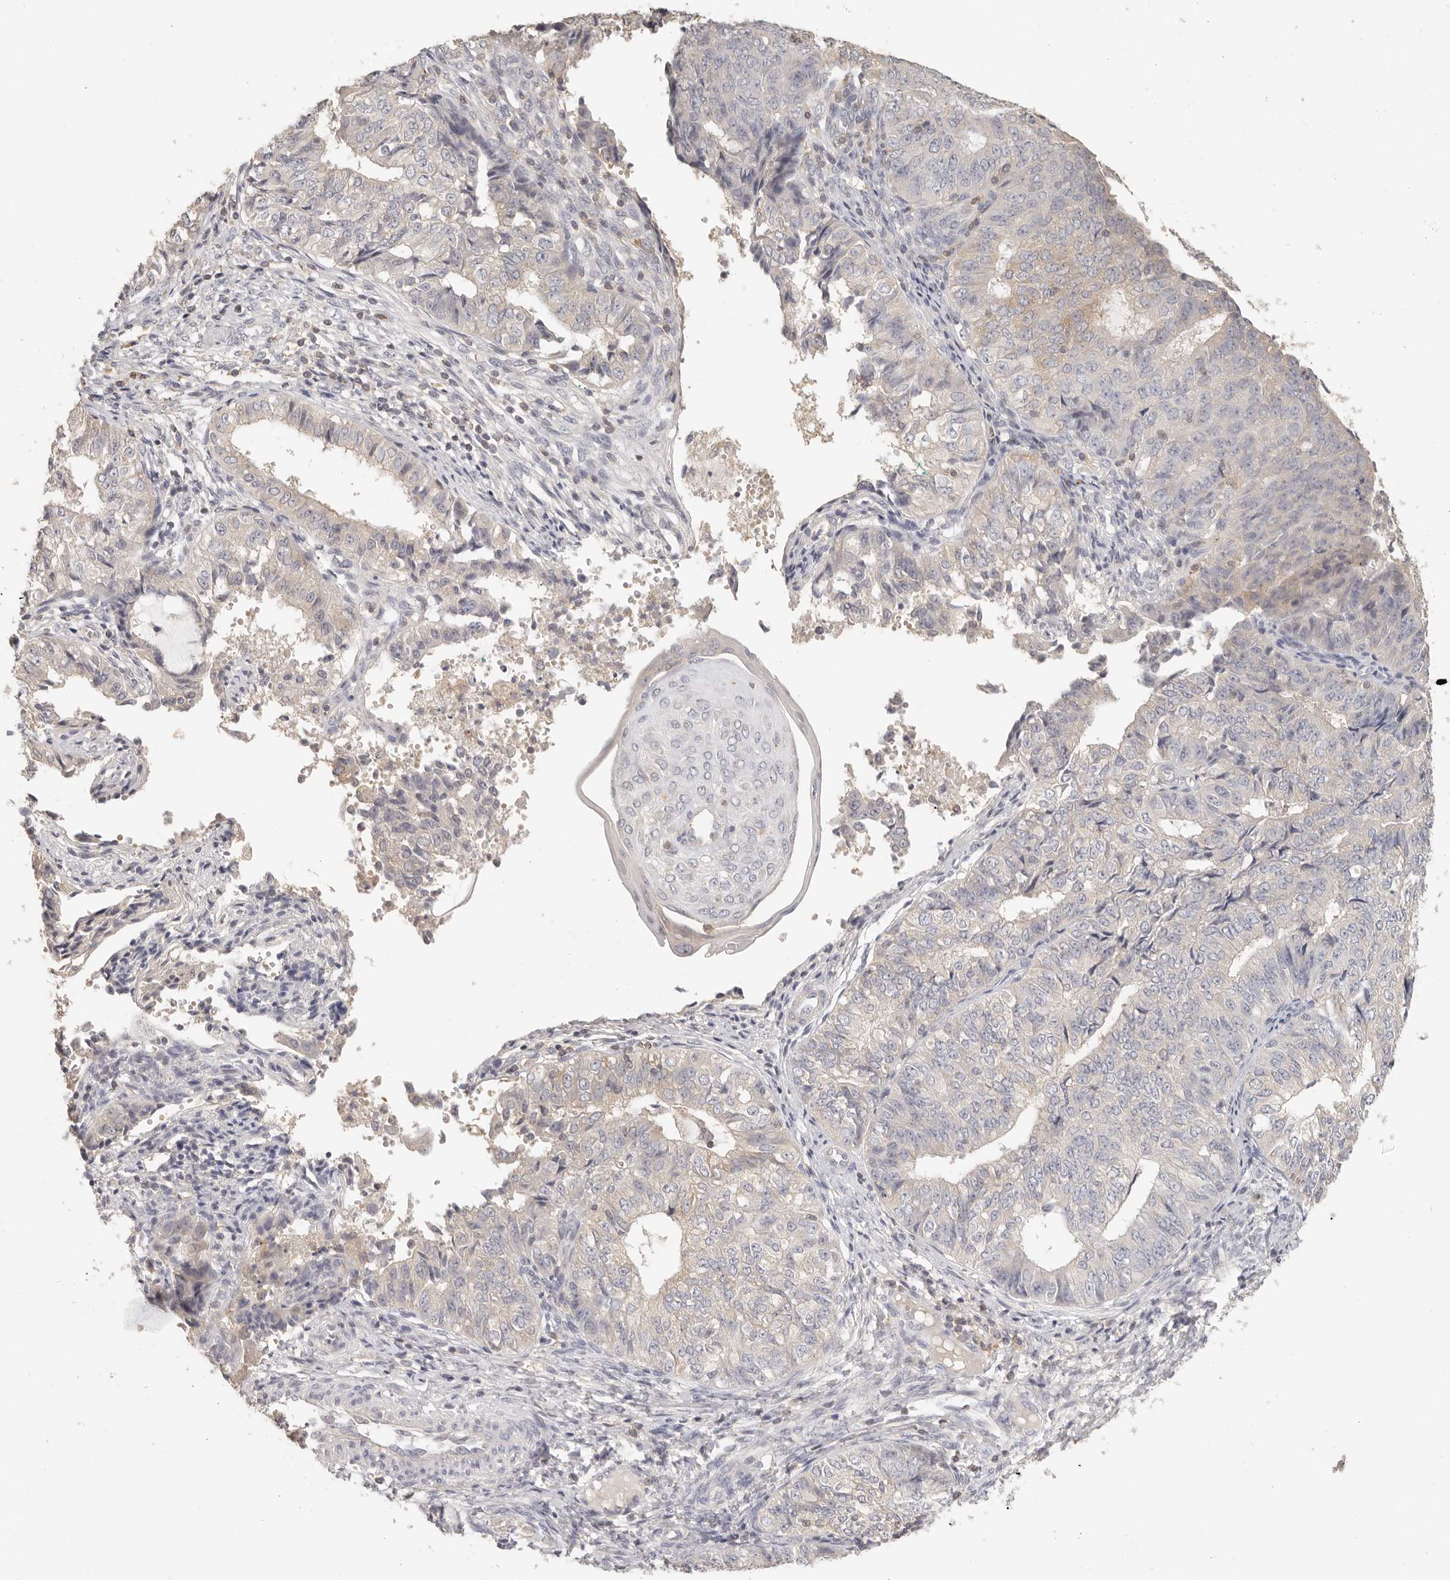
{"staining": {"intensity": "negative", "quantity": "none", "location": "none"}, "tissue": "endometrial cancer", "cell_type": "Tumor cells", "image_type": "cancer", "snomed": [{"axis": "morphology", "description": "Adenocarcinoma, NOS"}, {"axis": "topography", "description": "Endometrium"}], "caption": "This is an immunohistochemistry (IHC) micrograph of human adenocarcinoma (endometrial). There is no positivity in tumor cells.", "gene": "CSK", "patient": {"sex": "female", "age": 32}}